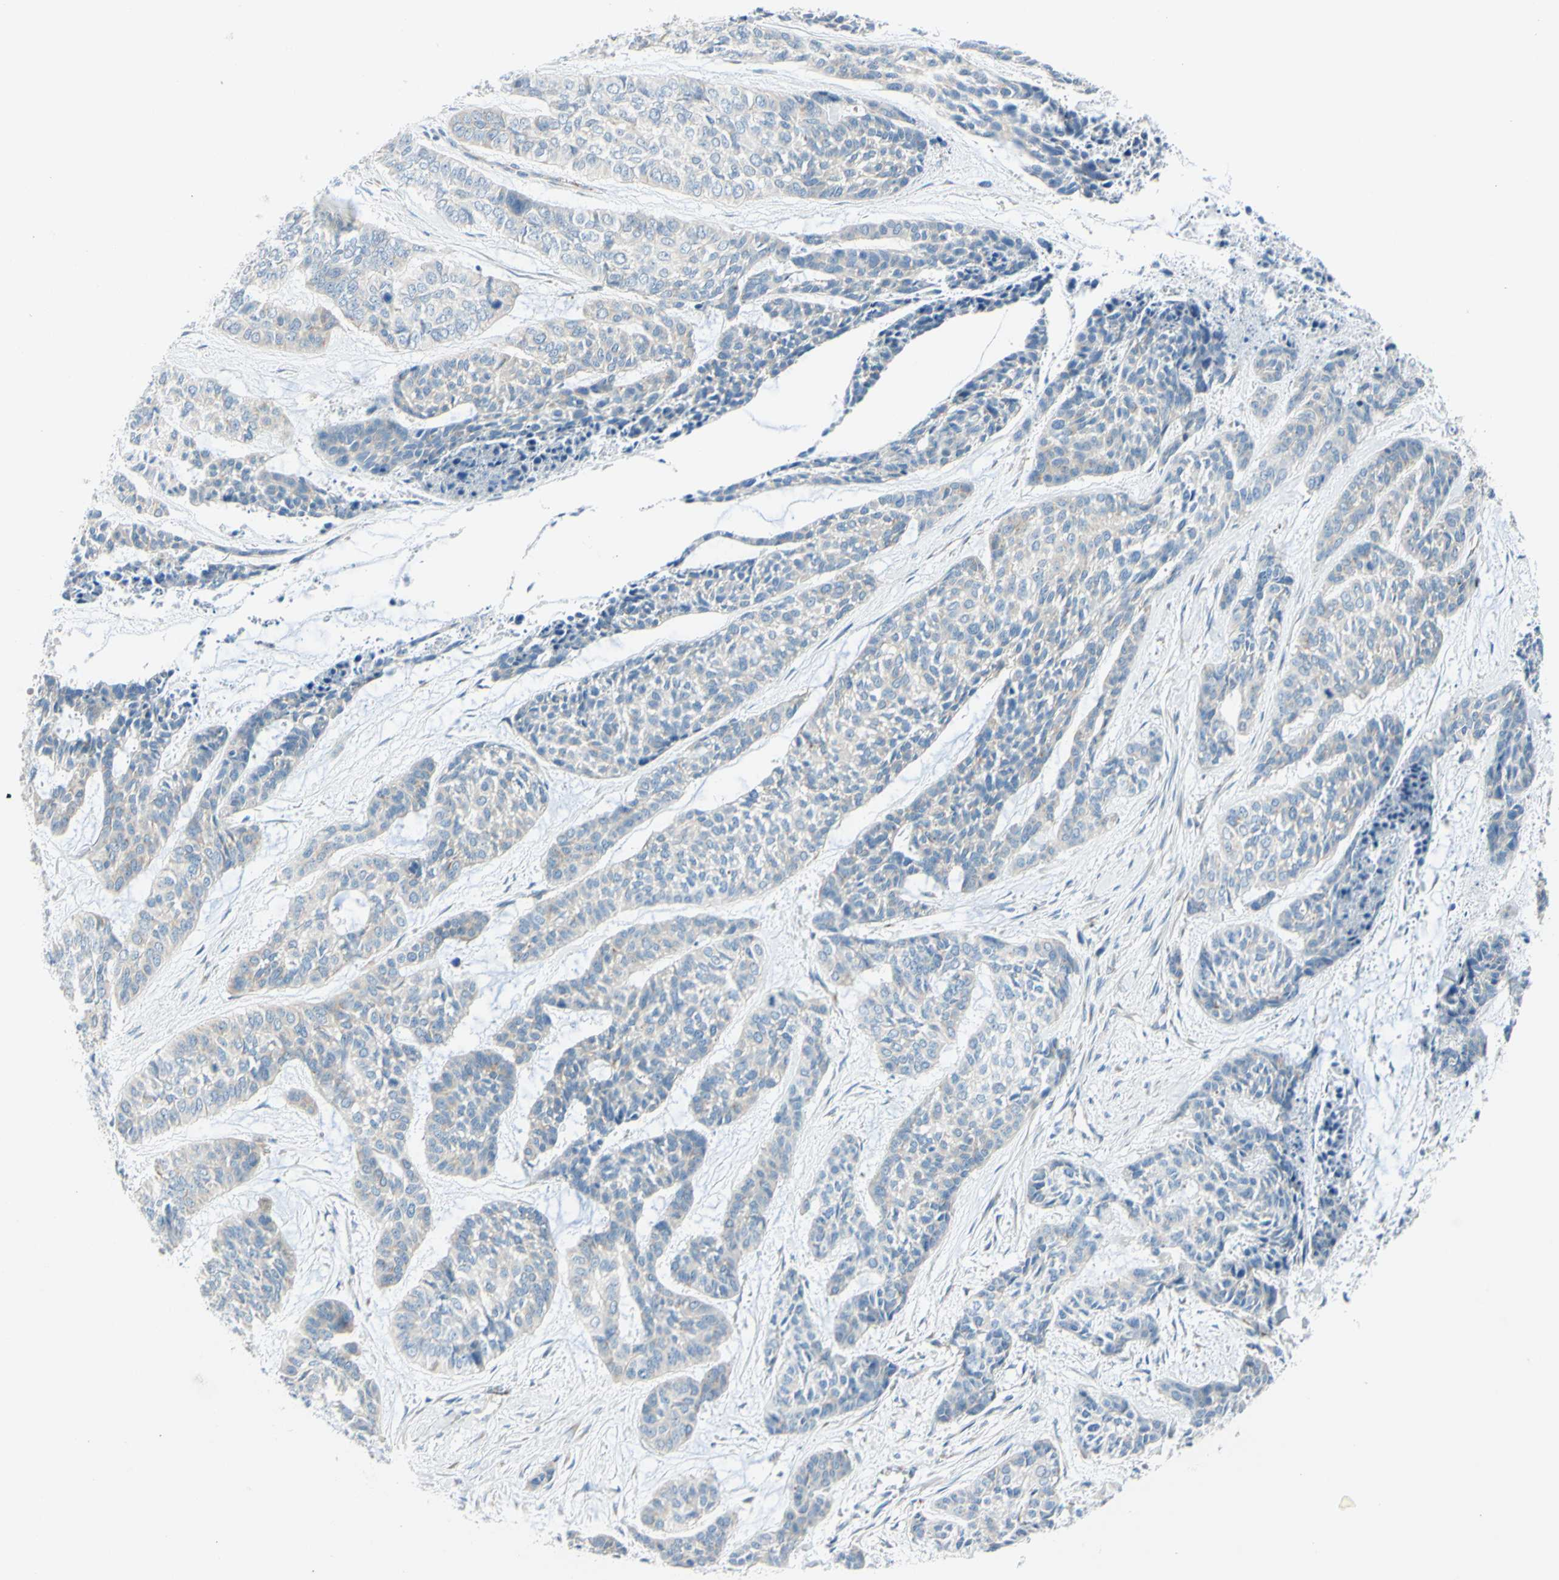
{"staining": {"intensity": "negative", "quantity": "none", "location": "none"}, "tissue": "skin cancer", "cell_type": "Tumor cells", "image_type": "cancer", "snomed": [{"axis": "morphology", "description": "Basal cell carcinoma"}, {"axis": "topography", "description": "Skin"}], "caption": "Human basal cell carcinoma (skin) stained for a protein using immunohistochemistry (IHC) demonstrates no staining in tumor cells.", "gene": "FRMD4B", "patient": {"sex": "female", "age": 64}}